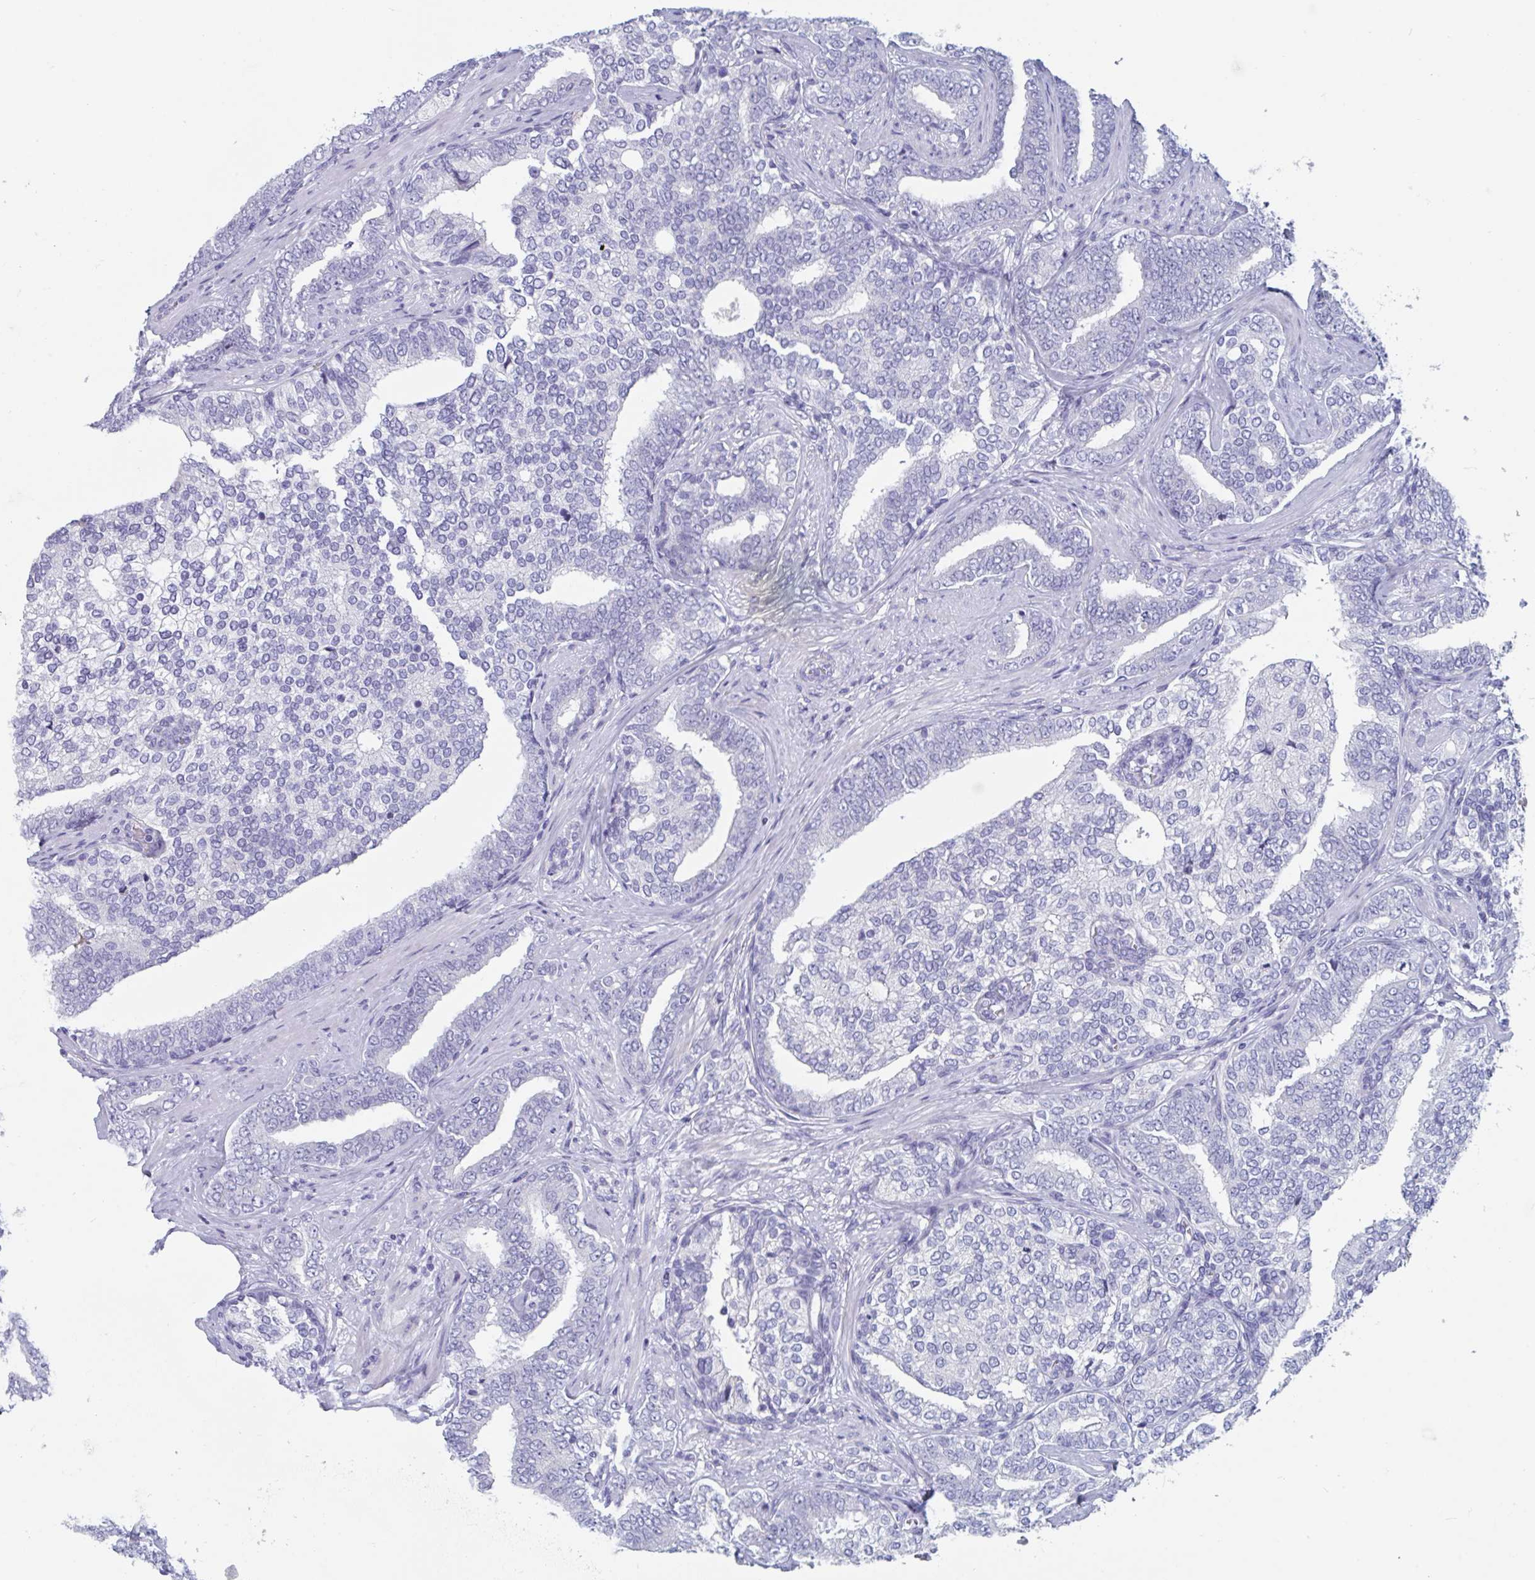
{"staining": {"intensity": "negative", "quantity": "none", "location": "none"}, "tissue": "prostate cancer", "cell_type": "Tumor cells", "image_type": "cancer", "snomed": [{"axis": "morphology", "description": "Adenocarcinoma, High grade"}, {"axis": "topography", "description": "Prostate"}], "caption": "Human prostate cancer (adenocarcinoma (high-grade)) stained for a protein using immunohistochemistry (IHC) exhibits no staining in tumor cells.", "gene": "DPEP3", "patient": {"sex": "male", "age": 72}}